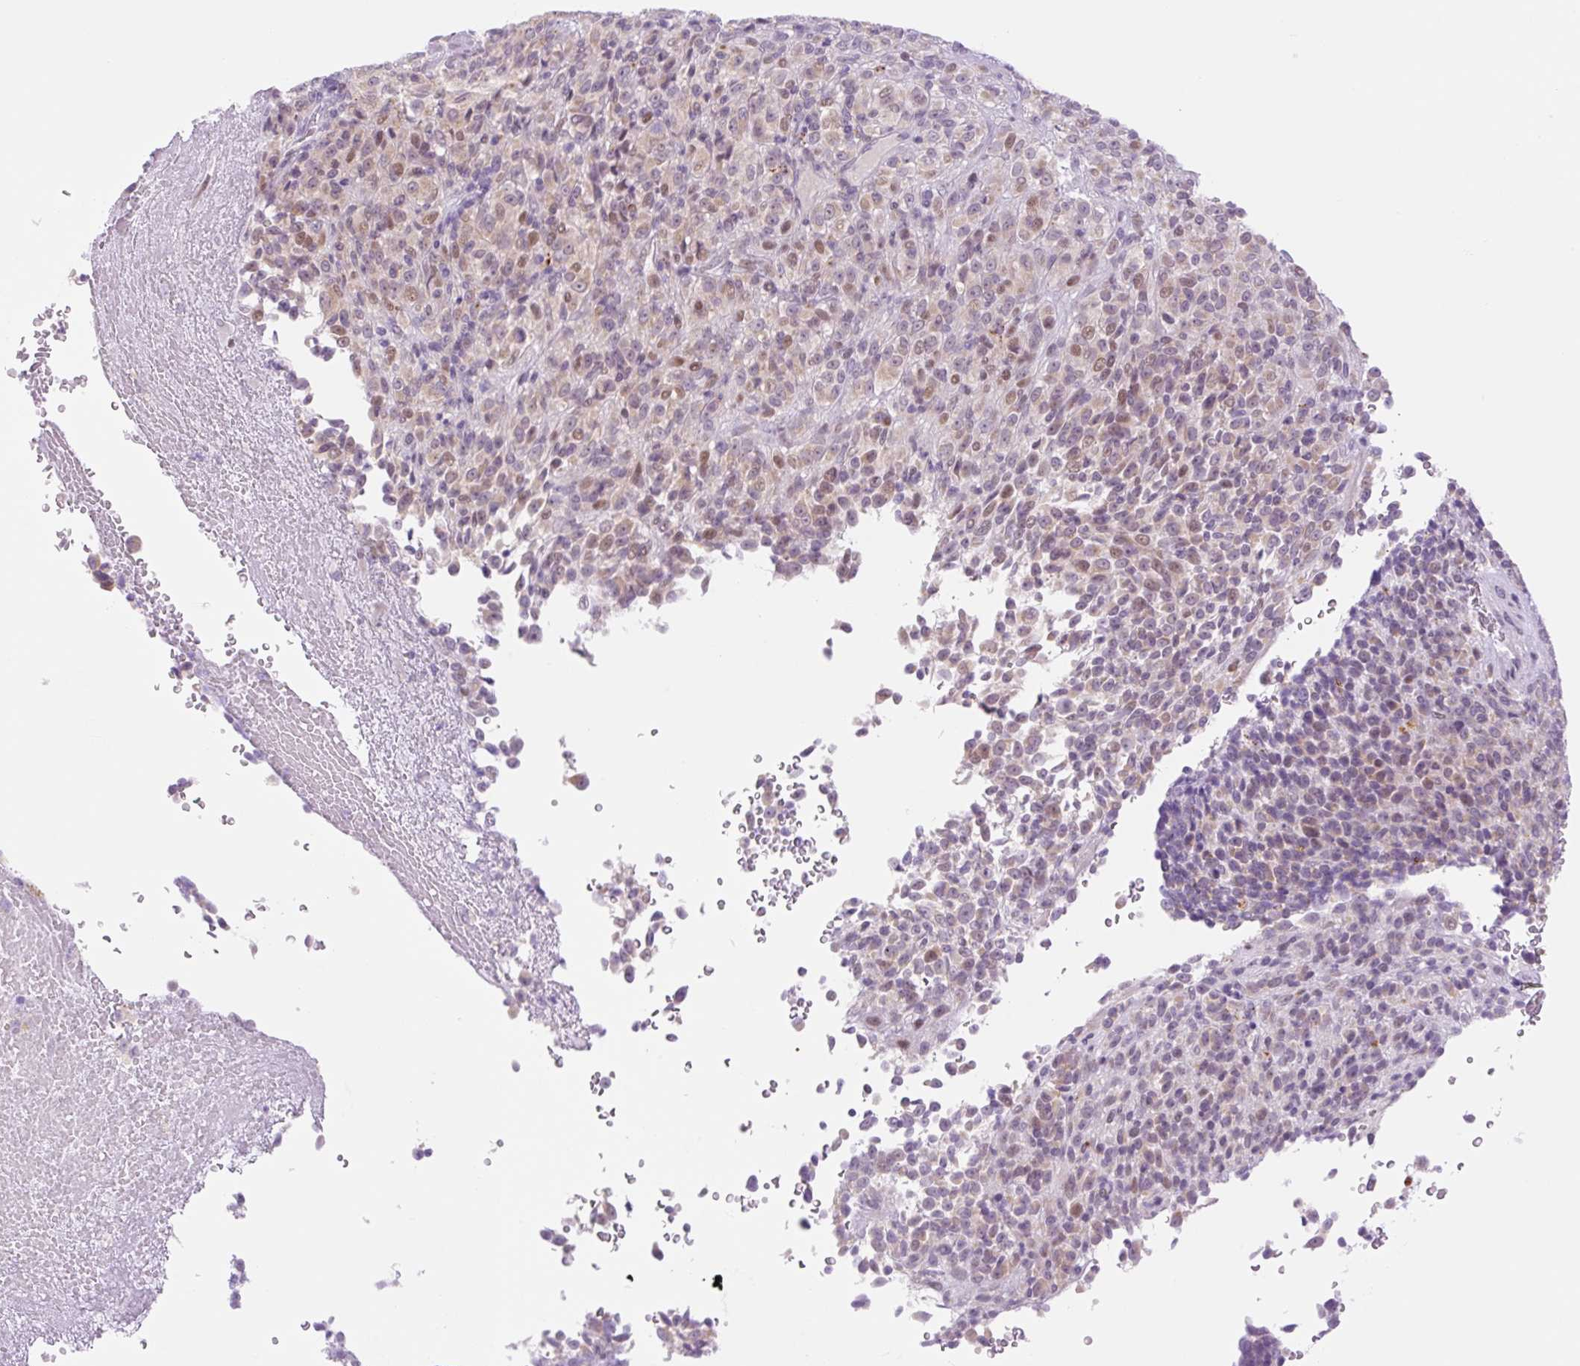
{"staining": {"intensity": "moderate", "quantity": "25%-75%", "location": "nuclear"}, "tissue": "melanoma", "cell_type": "Tumor cells", "image_type": "cancer", "snomed": [{"axis": "morphology", "description": "Malignant melanoma, Metastatic site"}, {"axis": "topography", "description": "Brain"}], "caption": "Immunohistochemistry (DAB) staining of melanoma shows moderate nuclear protein expression in about 25%-75% of tumor cells. (brown staining indicates protein expression, while blue staining denotes nuclei).", "gene": "SPRYD4", "patient": {"sex": "female", "age": 56}}